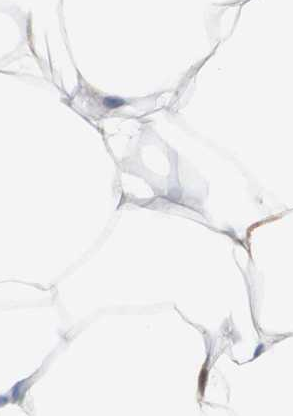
{"staining": {"intensity": "moderate", "quantity": "25%-75%", "location": "cytoplasmic/membranous"}, "tissue": "adipose tissue", "cell_type": "Adipocytes", "image_type": "normal", "snomed": [{"axis": "morphology", "description": "Normal tissue, NOS"}, {"axis": "topography", "description": "Breast"}, {"axis": "topography", "description": "Adipose tissue"}], "caption": "Immunohistochemistry (IHC) micrograph of benign human adipose tissue stained for a protein (brown), which displays medium levels of moderate cytoplasmic/membranous staining in approximately 25%-75% of adipocytes.", "gene": "SELENBP1", "patient": {"sex": "female", "age": 25}}